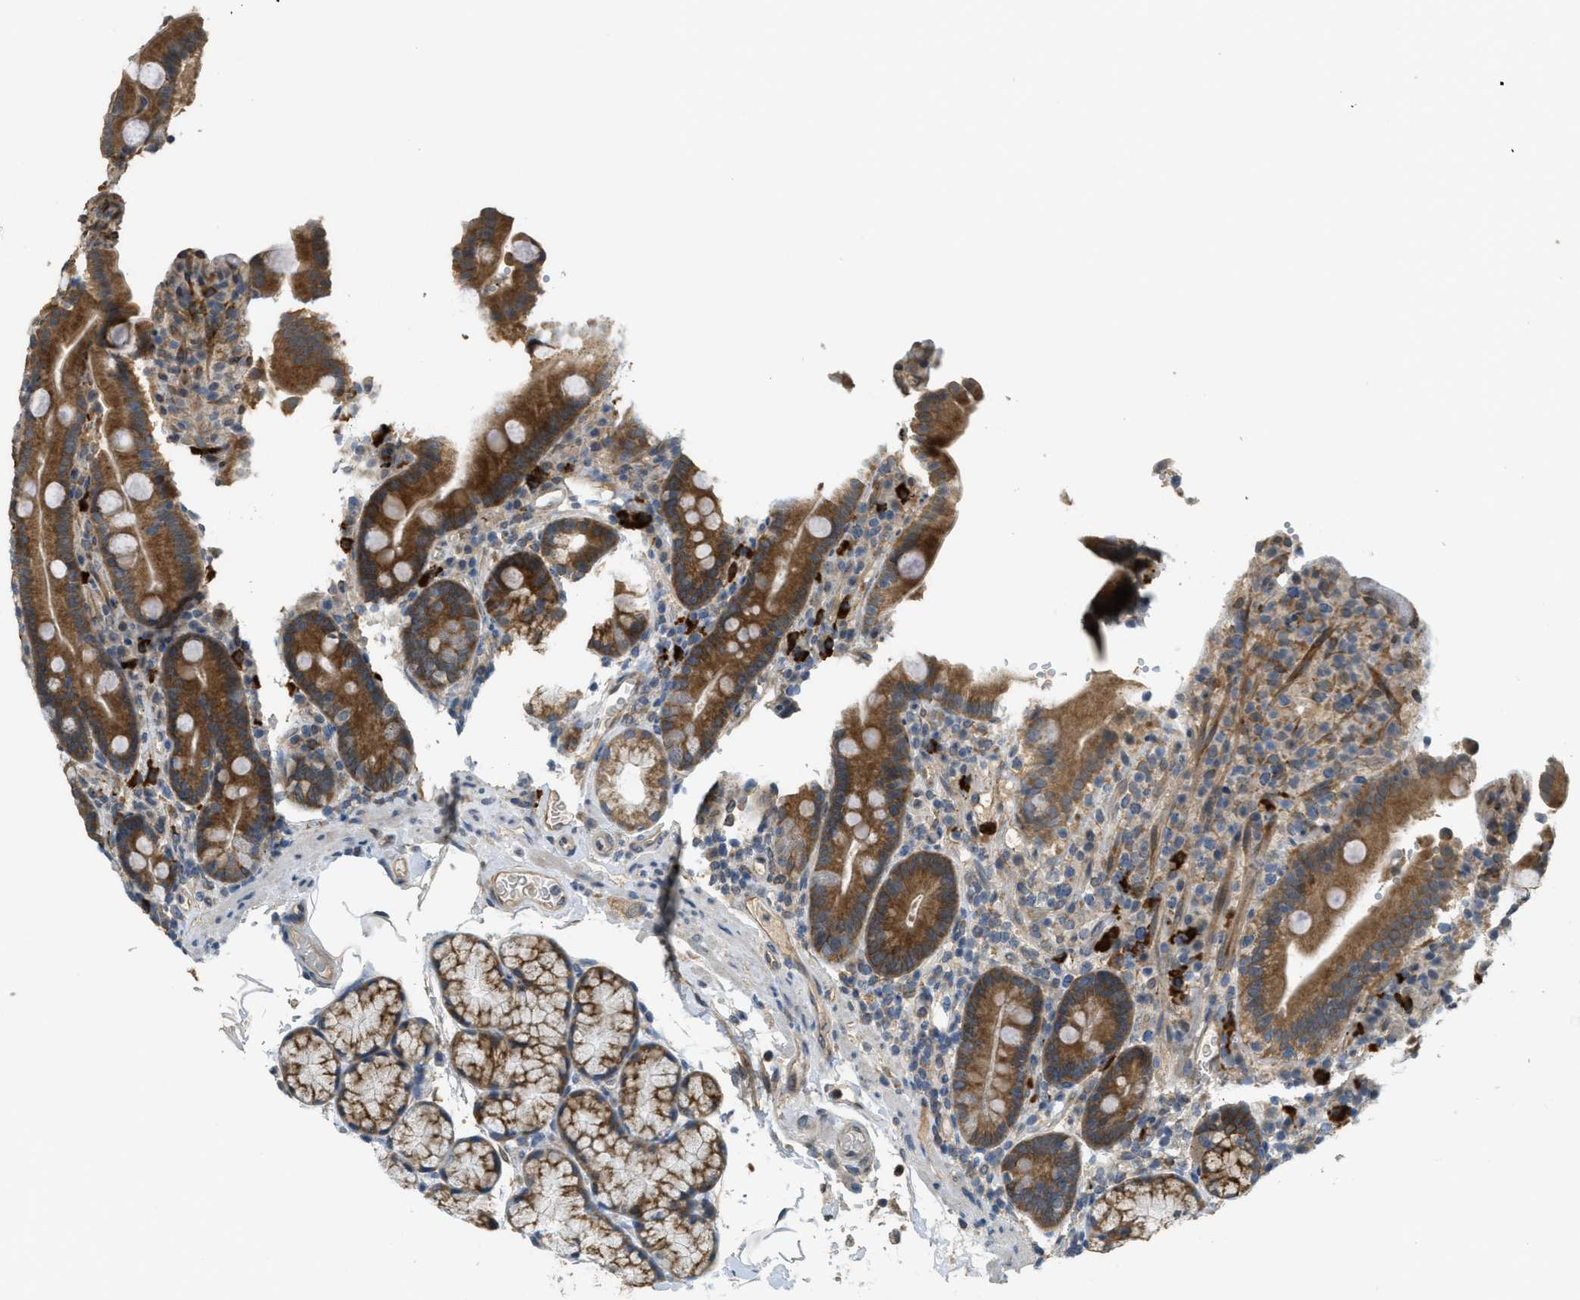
{"staining": {"intensity": "moderate", "quantity": ">75%", "location": "cytoplasmic/membranous"}, "tissue": "duodenum", "cell_type": "Glandular cells", "image_type": "normal", "snomed": [{"axis": "morphology", "description": "Normal tissue, NOS"}, {"axis": "topography", "description": "Small intestine, NOS"}], "caption": "Brown immunohistochemical staining in benign human duodenum exhibits moderate cytoplasmic/membranous expression in about >75% of glandular cells.", "gene": "IGF2BP2", "patient": {"sex": "female", "age": 71}}